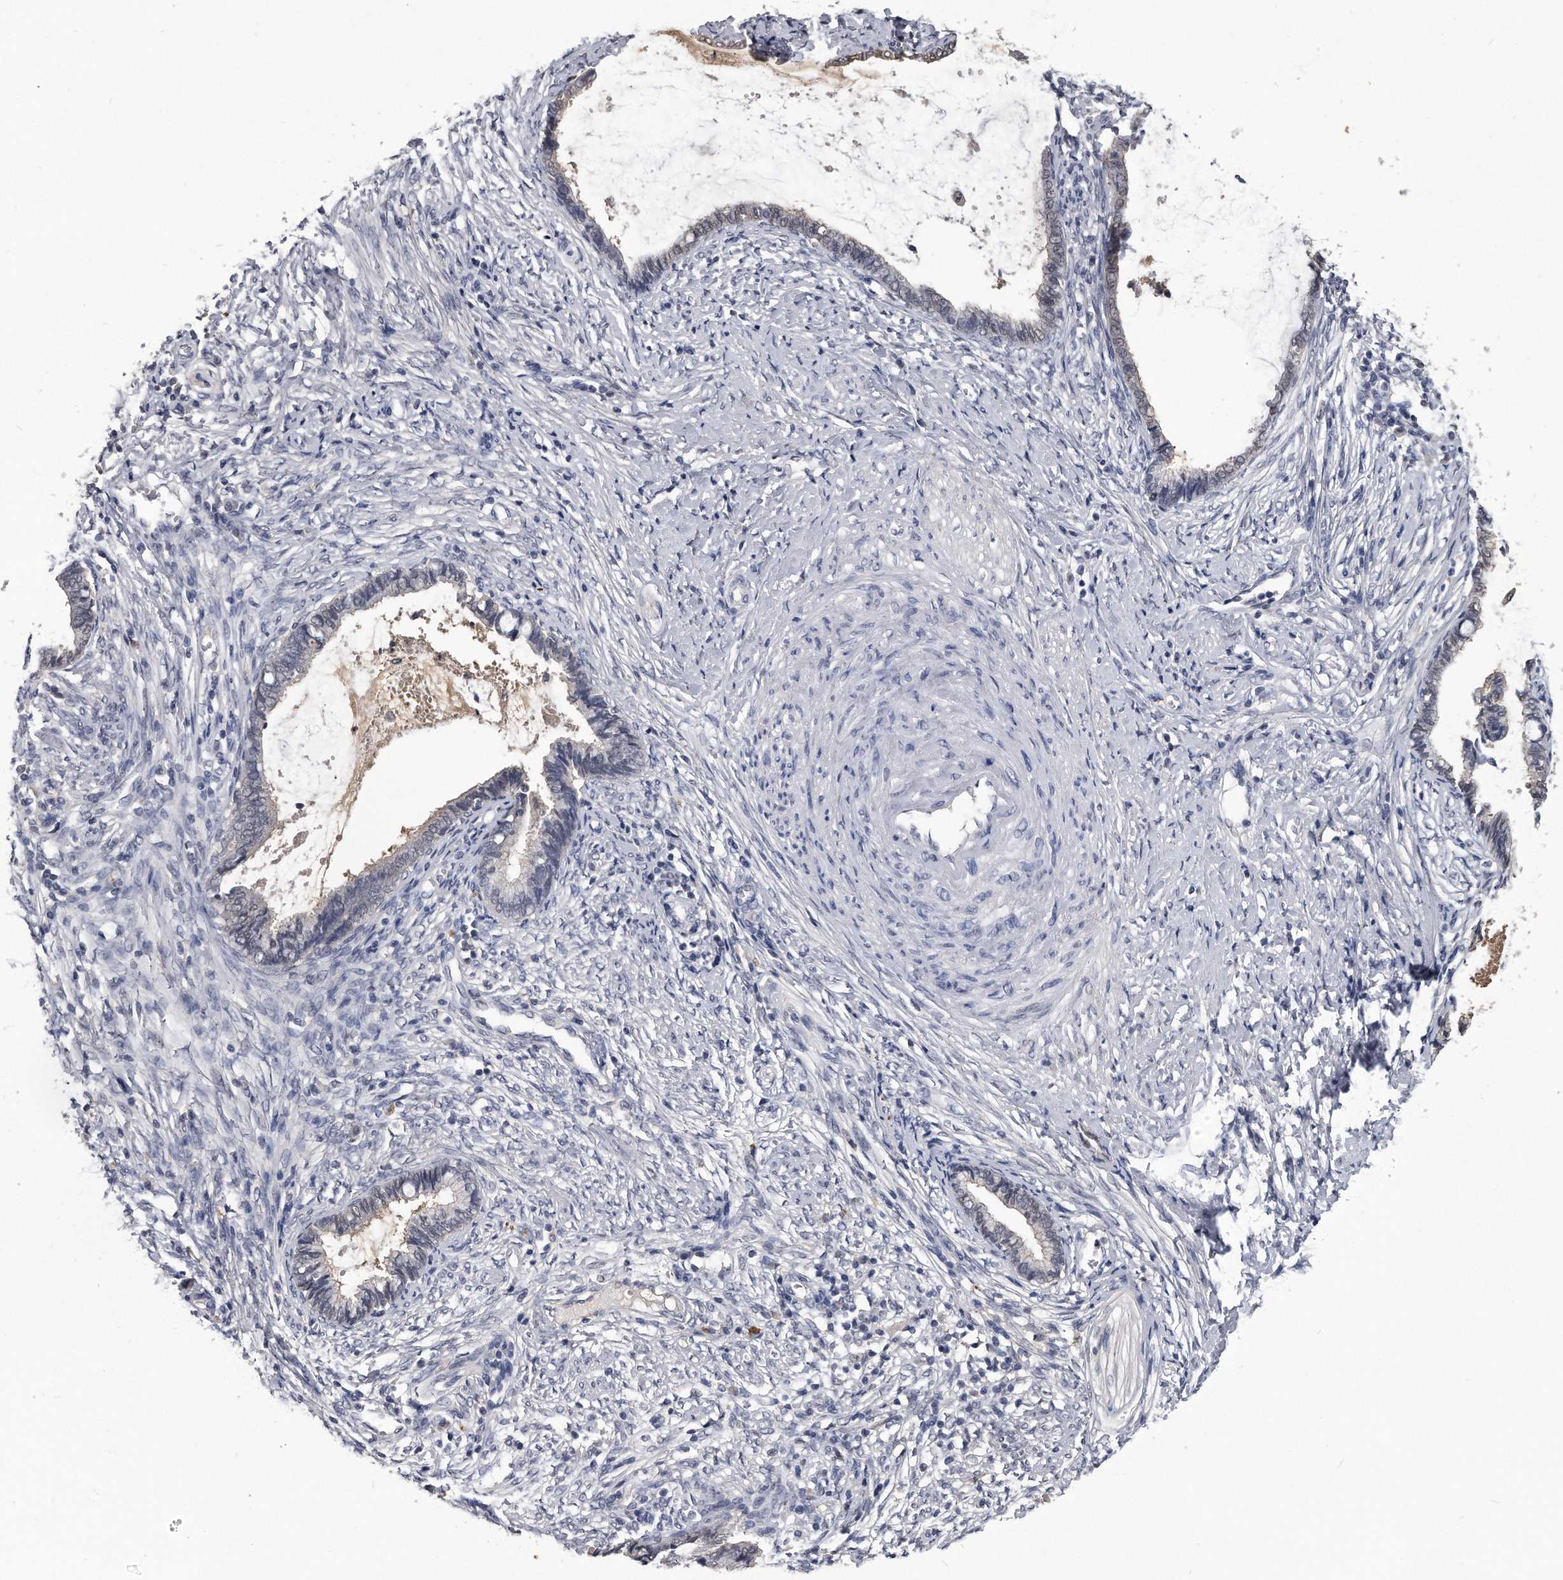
{"staining": {"intensity": "negative", "quantity": "none", "location": "none"}, "tissue": "cervical cancer", "cell_type": "Tumor cells", "image_type": "cancer", "snomed": [{"axis": "morphology", "description": "Adenocarcinoma, NOS"}, {"axis": "topography", "description": "Cervix"}], "caption": "DAB immunohistochemical staining of cervical cancer shows no significant positivity in tumor cells. (Brightfield microscopy of DAB IHC at high magnification).", "gene": "PDXK", "patient": {"sex": "female", "age": 44}}